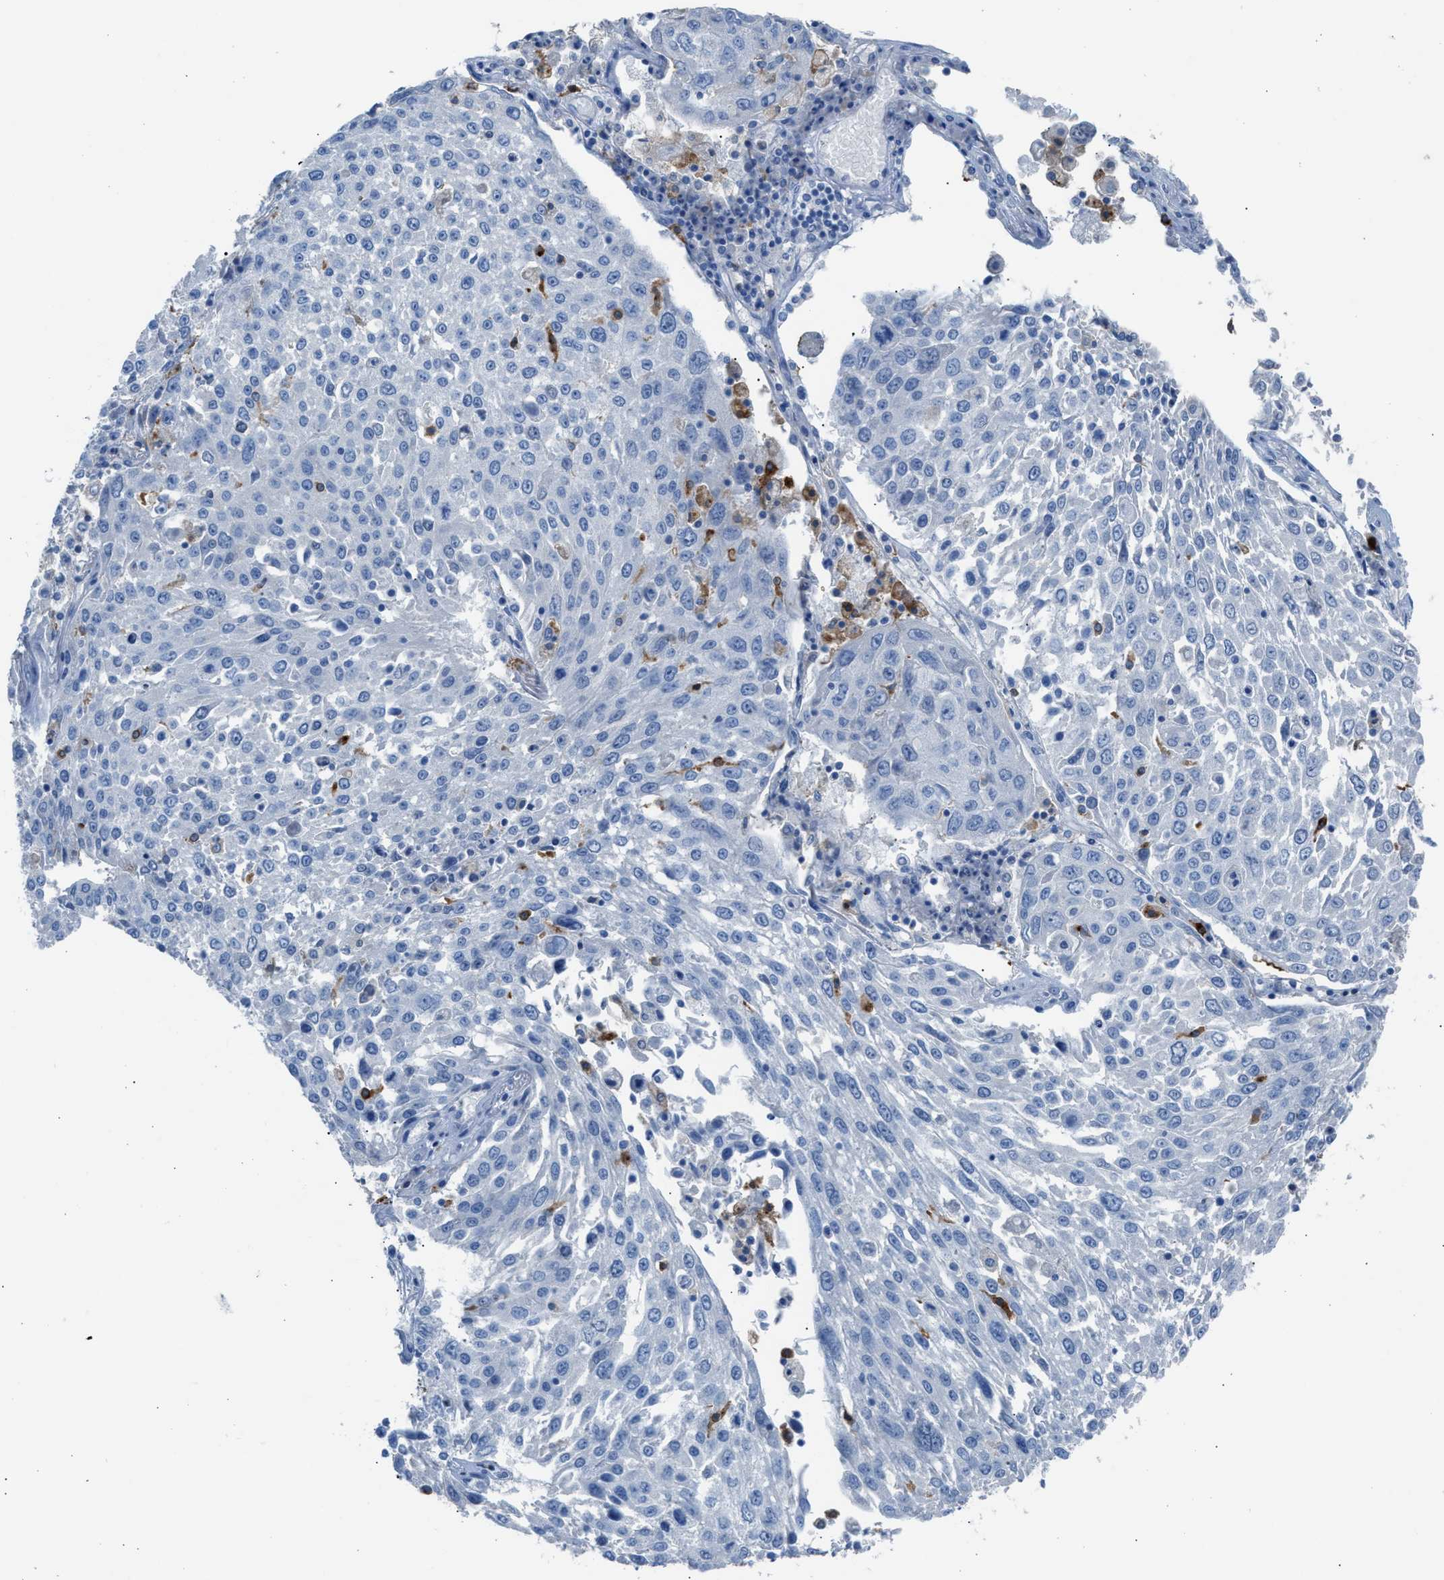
{"staining": {"intensity": "negative", "quantity": "none", "location": "none"}, "tissue": "lung cancer", "cell_type": "Tumor cells", "image_type": "cancer", "snomed": [{"axis": "morphology", "description": "Squamous cell carcinoma, NOS"}, {"axis": "topography", "description": "Lung"}], "caption": "Human squamous cell carcinoma (lung) stained for a protein using immunohistochemistry (IHC) demonstrates no positivity in tumor cells.", "gene": "CLEC10A", "patient": {"sex": "male", "age": 65}}